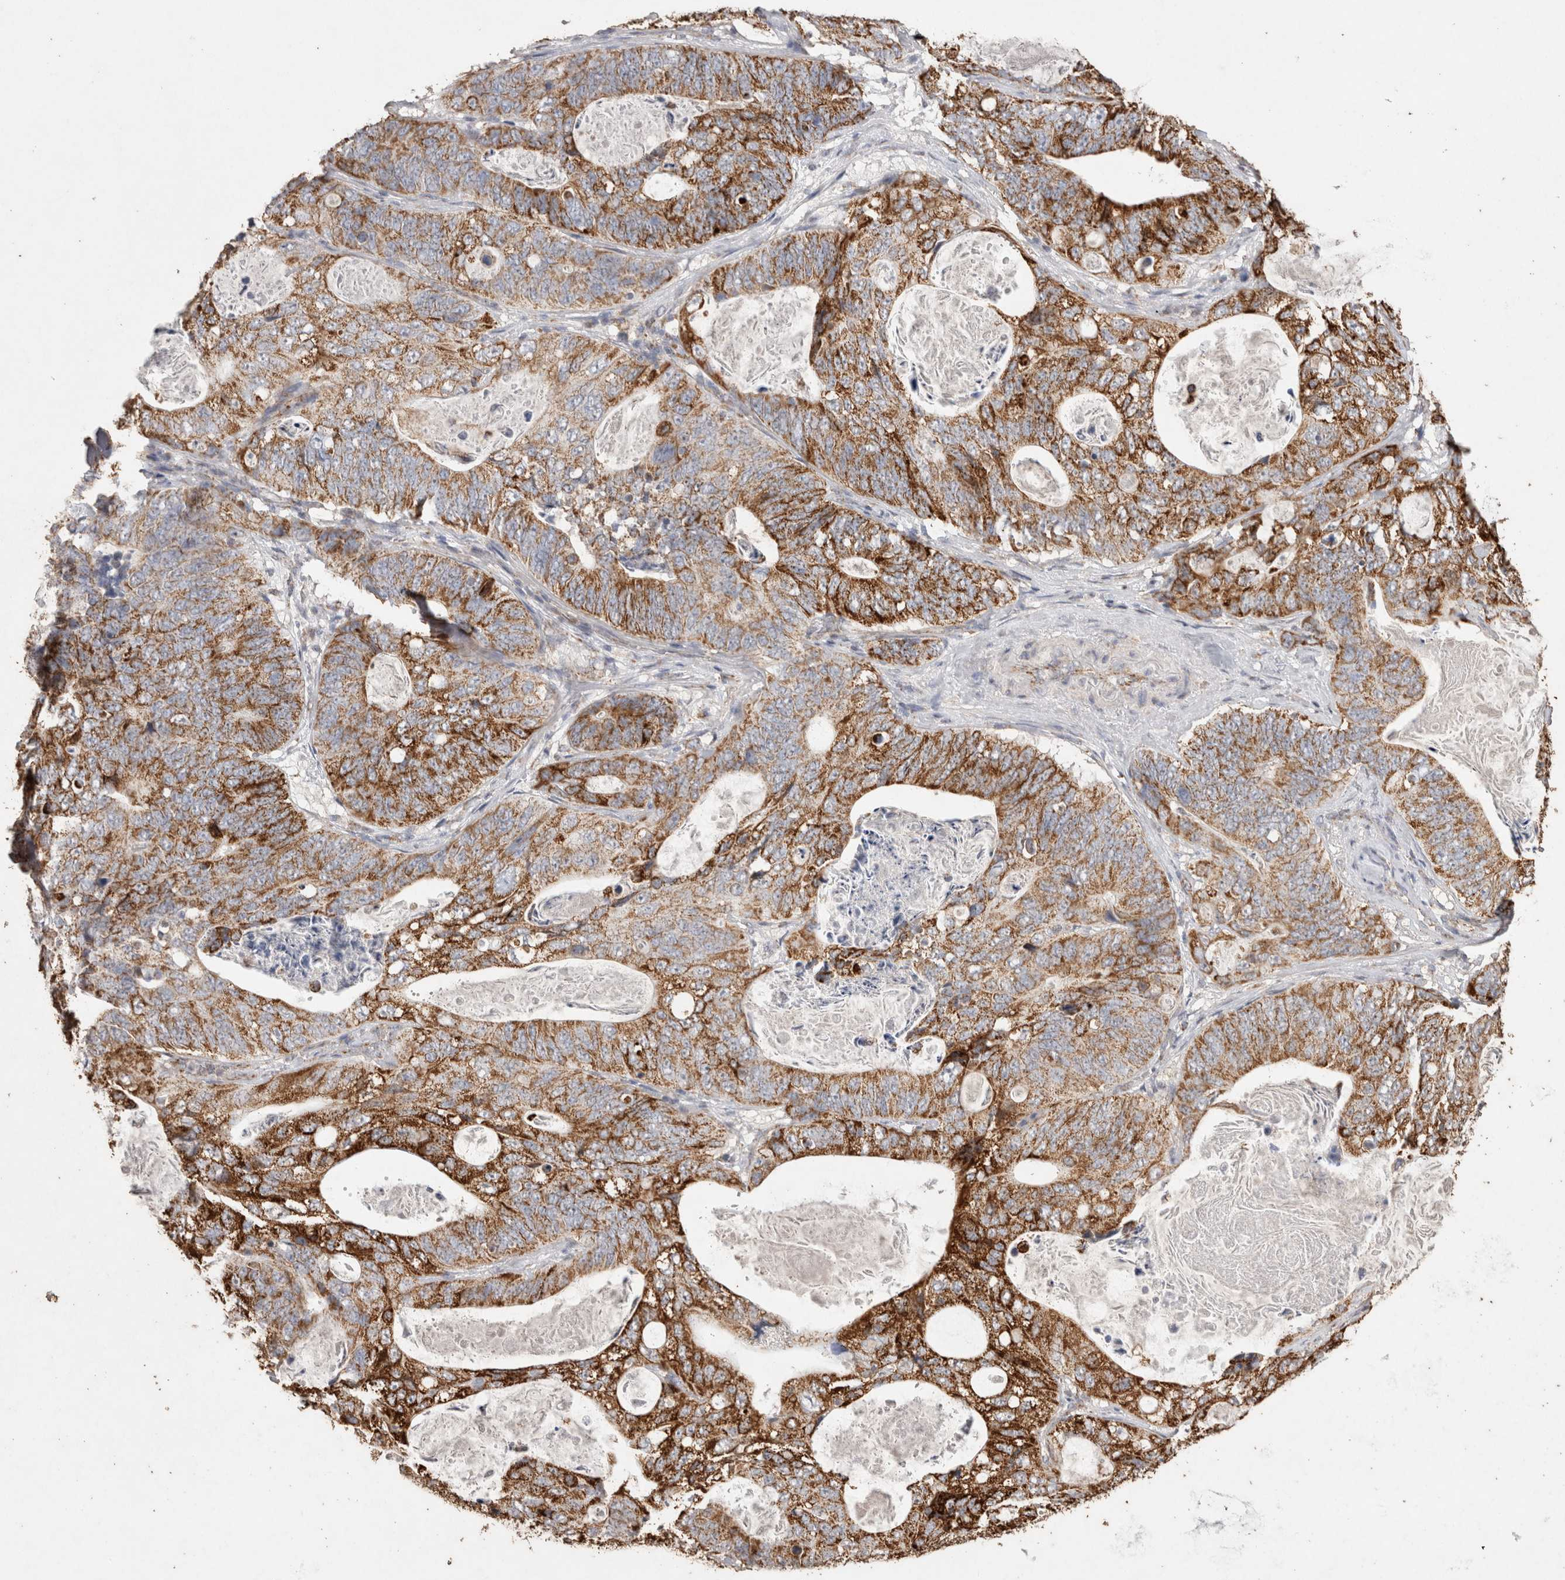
{"staining": {"intensity": "strong", "quantity": ">75%", "location": "cytoplasmic/membranous"}, "tissue": "stomach cancer", "cell_type": "Tumor cells", "image_type": "cancer", "snomed": [{"axis": "morphology", "description": "Normal tissue, NOS"}, {"axis": "morphology", "description": "Adenocarcinoma, NOS"}, {"axis": "topography", "description": "Stomach"}], "caption": "Immunohistochemical staining of stomach adenocarcinoma reveals high levels of strong cytoplasmic/membranous expression in approximately >75% of tumor cells.", "gene": "ACADM", "patient": {"sex": "female", "age": 89}}